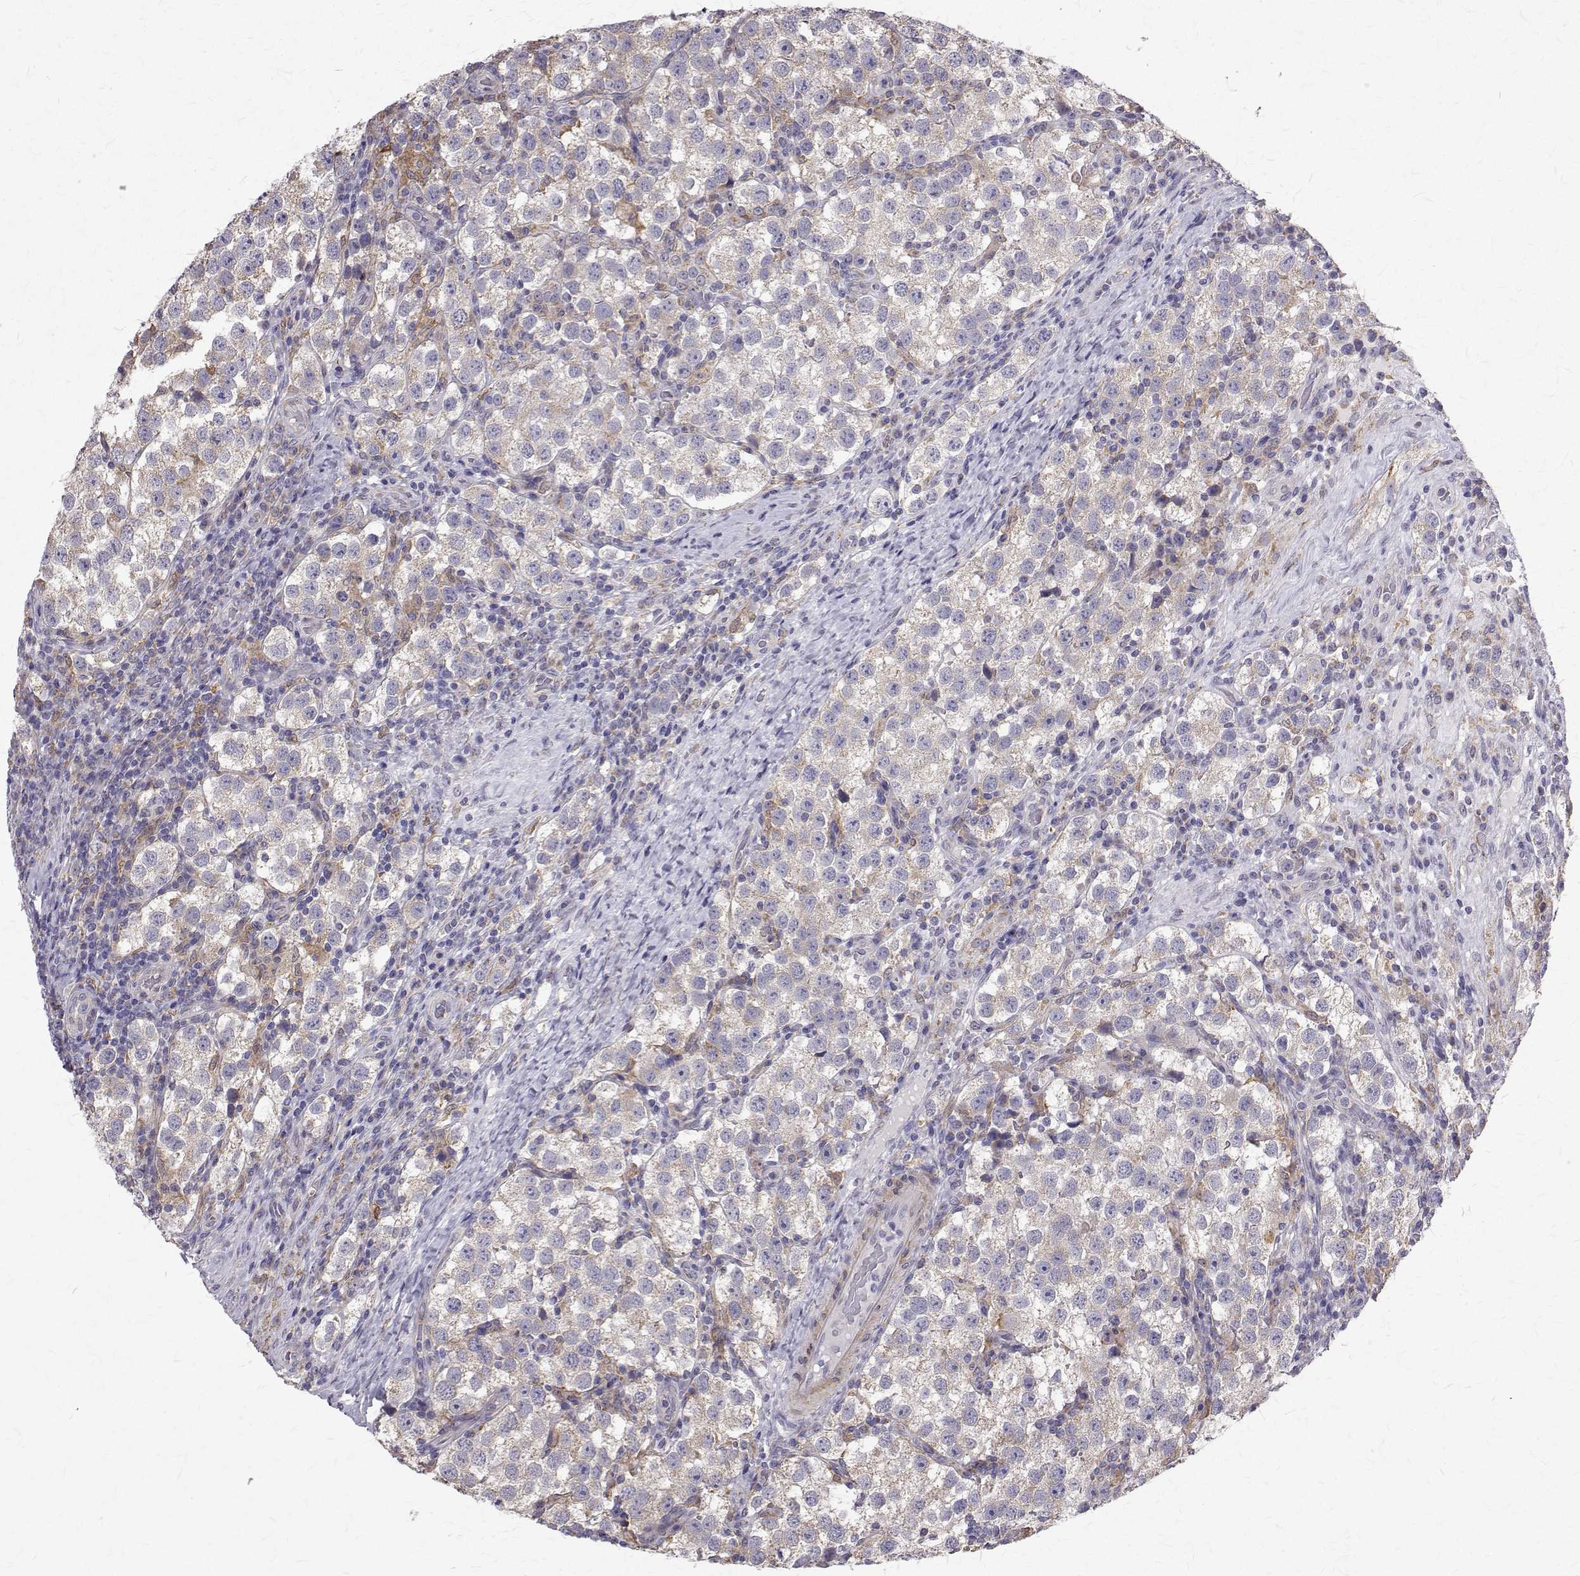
{"staining": {"intensity": "negative", "quantity": "none", "location": "none"}, "tissue": "testis cancer", "cell_type": "Tumor cells", "image_type": "cancer", "snomed": [{"axis": "morphology", "description": "Seminoma, NOS"}, {"axis": "topography", "description": "Testis"}], "caption": "Seminoma (testis) was stained to show a protein in brown. There is no significant expression in tumor cells.", "gene": "CCDC89", "patient": {"sex": "male", "age": 37}}